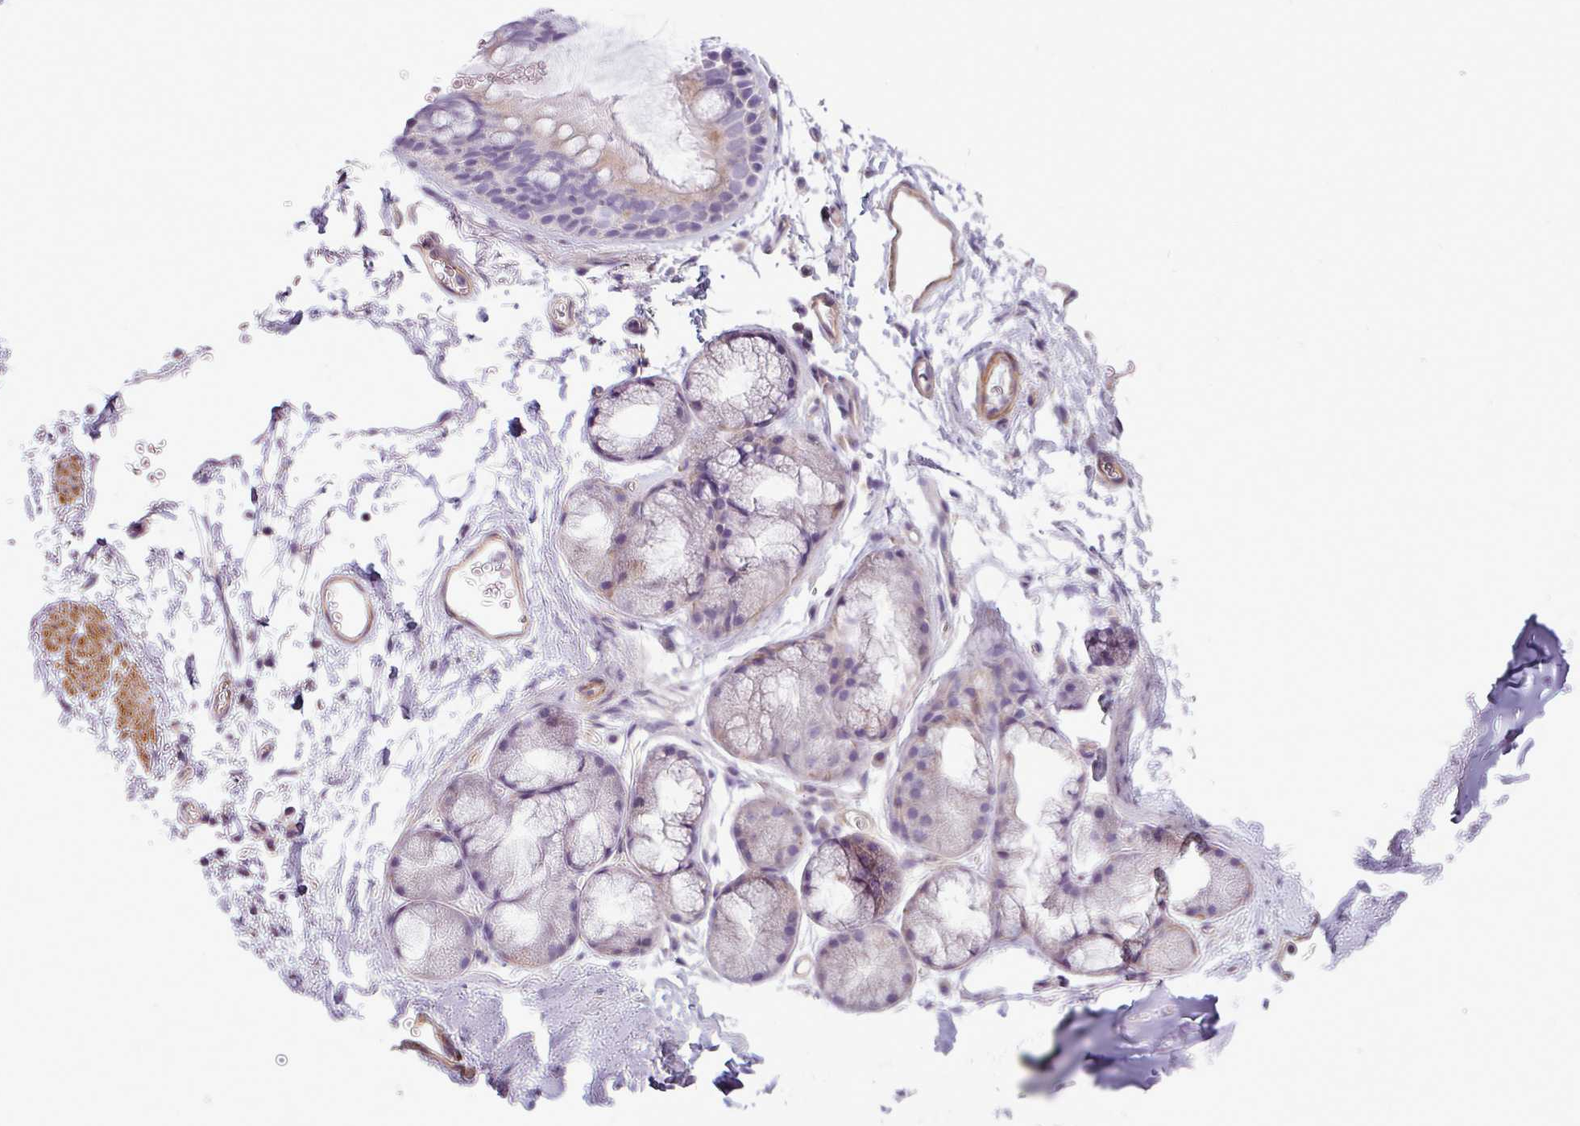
{"staining": {"intensity": "moderate", "quantity": ">75%", "location": "cytoplasmic/membranous"}, "tissue": "adipose tissue", "cell_type": "Adipocytes", "image_type": "normal", "snomed": [{"axis": "morphology", "description": "Normal tissue, NOS"}, {"axis": "topography", "description": "Lymph node"}, {"axis": "topography", "description": "Cartilage tissue"}, {"axis": "topography", "description": "Bronchus"}], "caption": "High-power microscopy captured an immunohistochemistry (IHC) histopathology image of benign adipose tissue, revealing moderate cytoplasmic/membranous staining in about >75% of adipocytes.", "gene": "BTN2A2", "patient": {"sex": "female", "age": 70}}